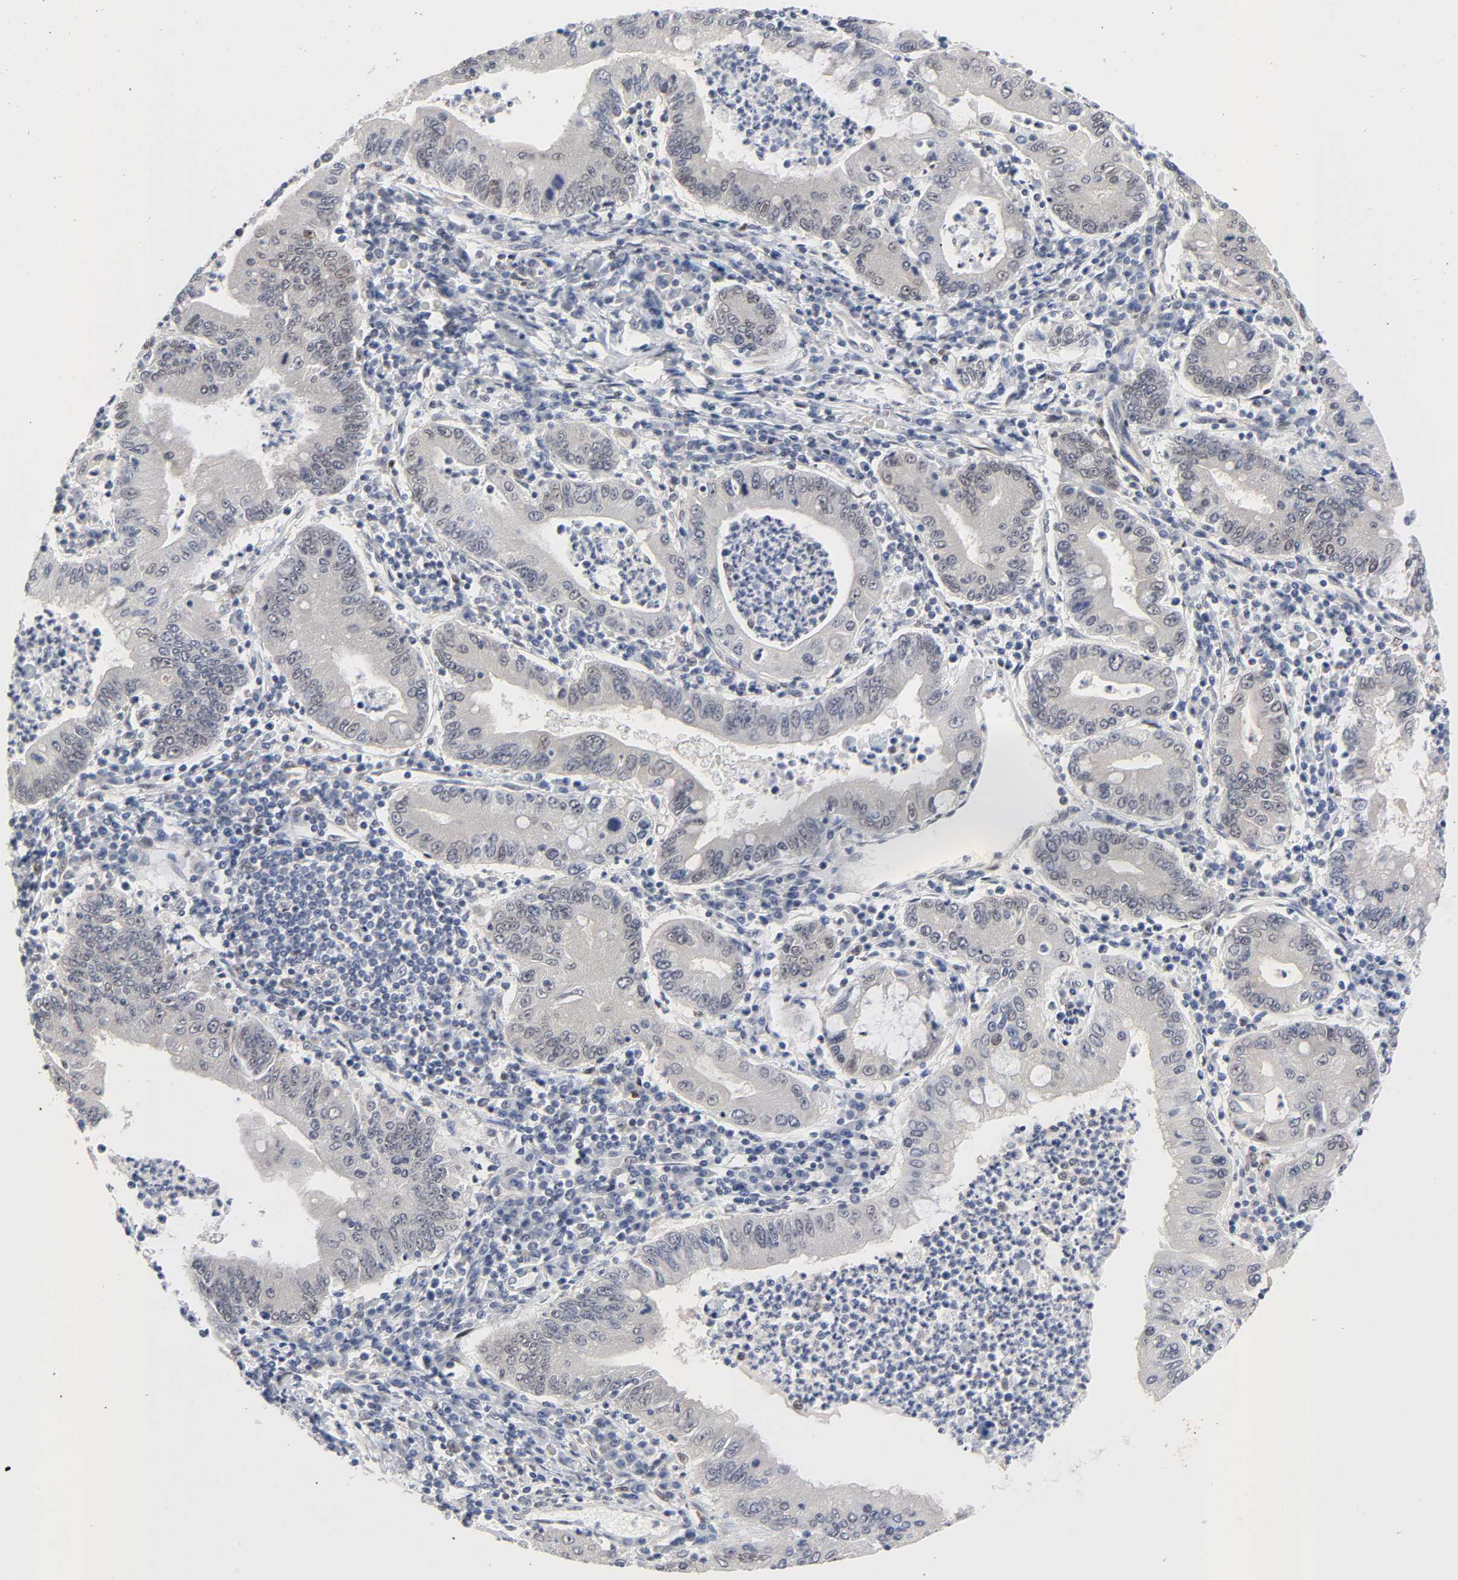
{"staining": {"intensity": "negative", "quantity": "none", "location": "none"}, "tissue": "stomach cancer", "cell_type": "Tumor cells", "image_type": "cancer", "snomed": [{"axis": "morphology", "description": "Normal tissue, NOS"}, {"axis": "morphology", "description": "Adenocarcinoma, NOS"}, {"axis": "topography", "description": "Esophagus"}, {"axis": "topography", "description": "Stomach, upper"}, {"axis": "topography", "description": "Peripheral nerve tissue"}], "caption": "The photomicrograph shows no significant staining in tumor cells of stomach cancer (adenocarcinoma).", "gene": "PTEN", "patient": {"sex": "male", "age": 62}}